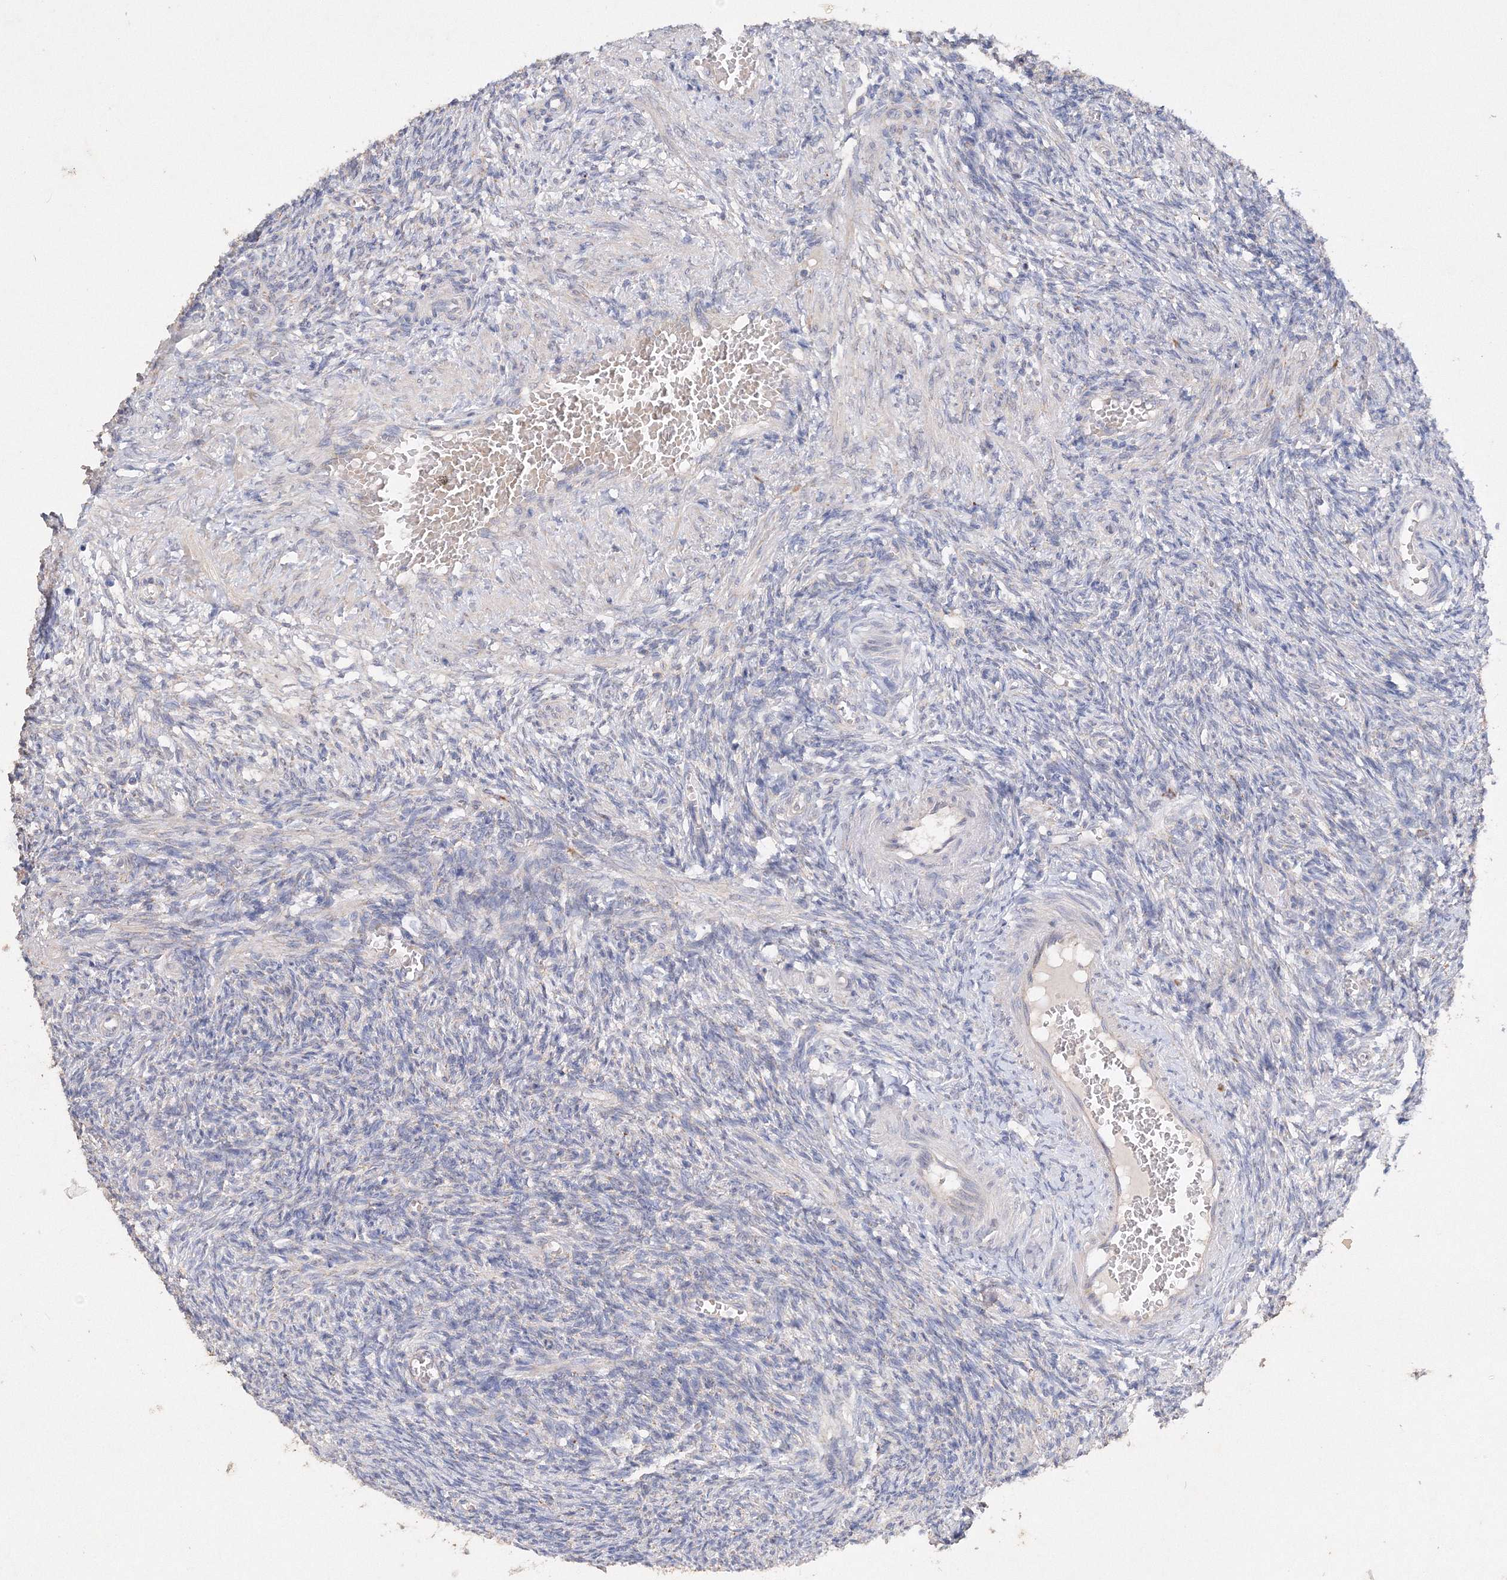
{"staining": {"intensity": "weak", "quantity": "<25%", "location": "cytoplasmic/membranous"}, "tissue": "ovary", "cell_type": "Follicle cells", "image_type": "normal", "snomed": [{"axis": "morphology", "description": "Normal tissue, NOS"}, {"axis": "topography", "description": "Ovary"}], "caption": "Immunohistochemistry of unremarkable ovary reveals no positivity in follicle cells.", "gene": "GLS", "patient": {"sex": "female", "age": 27}}